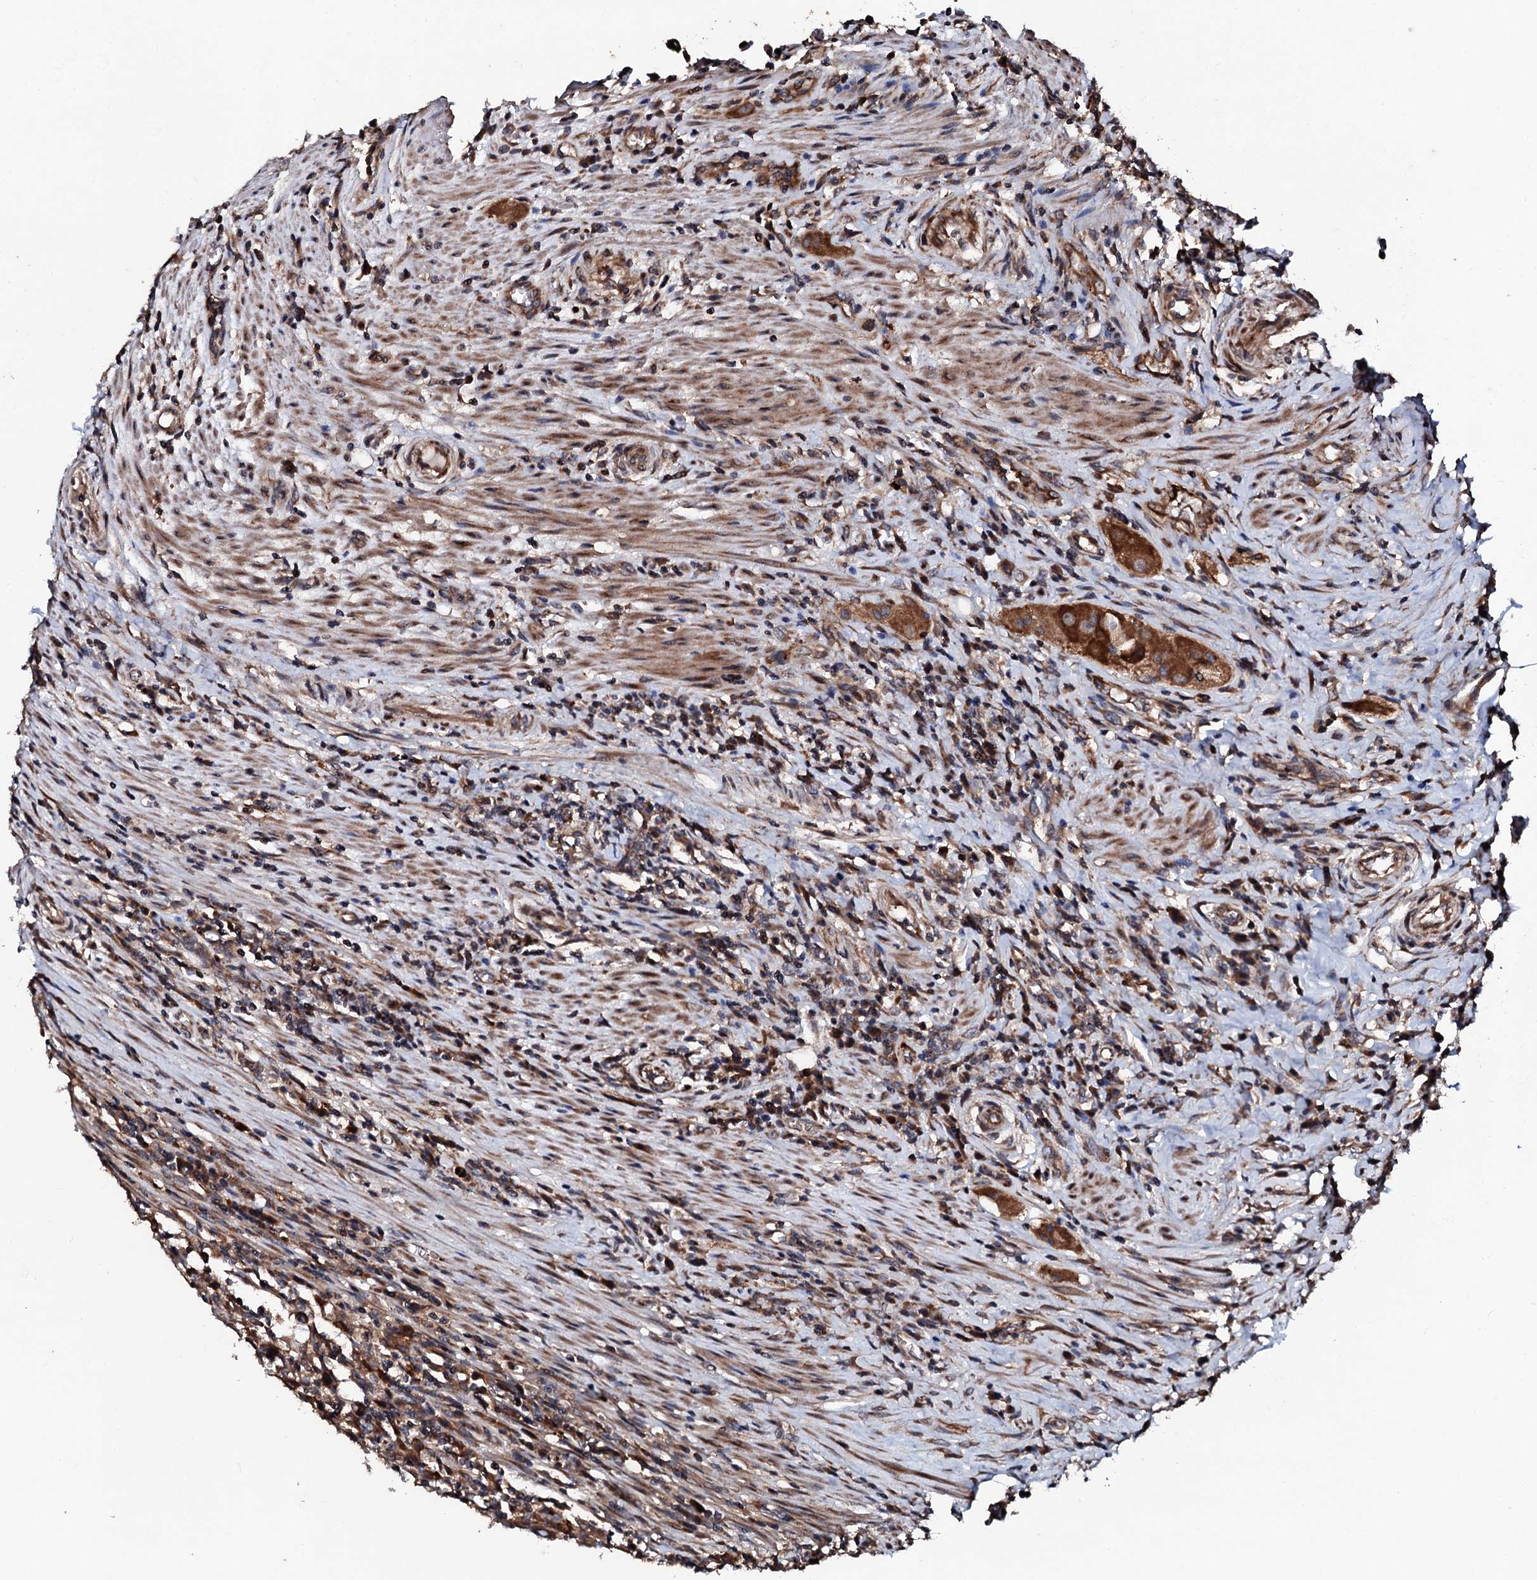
{"staining": {"intensity": "strong", "quantity": ">75%", "location": "cytoplasmic/membranous"}, "tissue": "colorectal cancer", "cell_type": "Tumor cells", "image_type": "cancer", "snomed": [{"axis": "morphology", "description": "Adenocarcinoma, NOS"}, {"axis": "topography", "description": "Colon"}], "caption": "High-magnification brightfield microscopy of colorectal cancer stained with DAB (brown) and counterstained with hematoxylin (blue). tumor cells exhibit strong cytoplasmic/membranous positivity is identified in about>75% of cells. Using DAB (brown) and hematoxylin (blue) stains, captured at high magnification using brightfield microscopy.", "gene": "SDHAF2", "patient": {"sex": "male", "age": 62}}